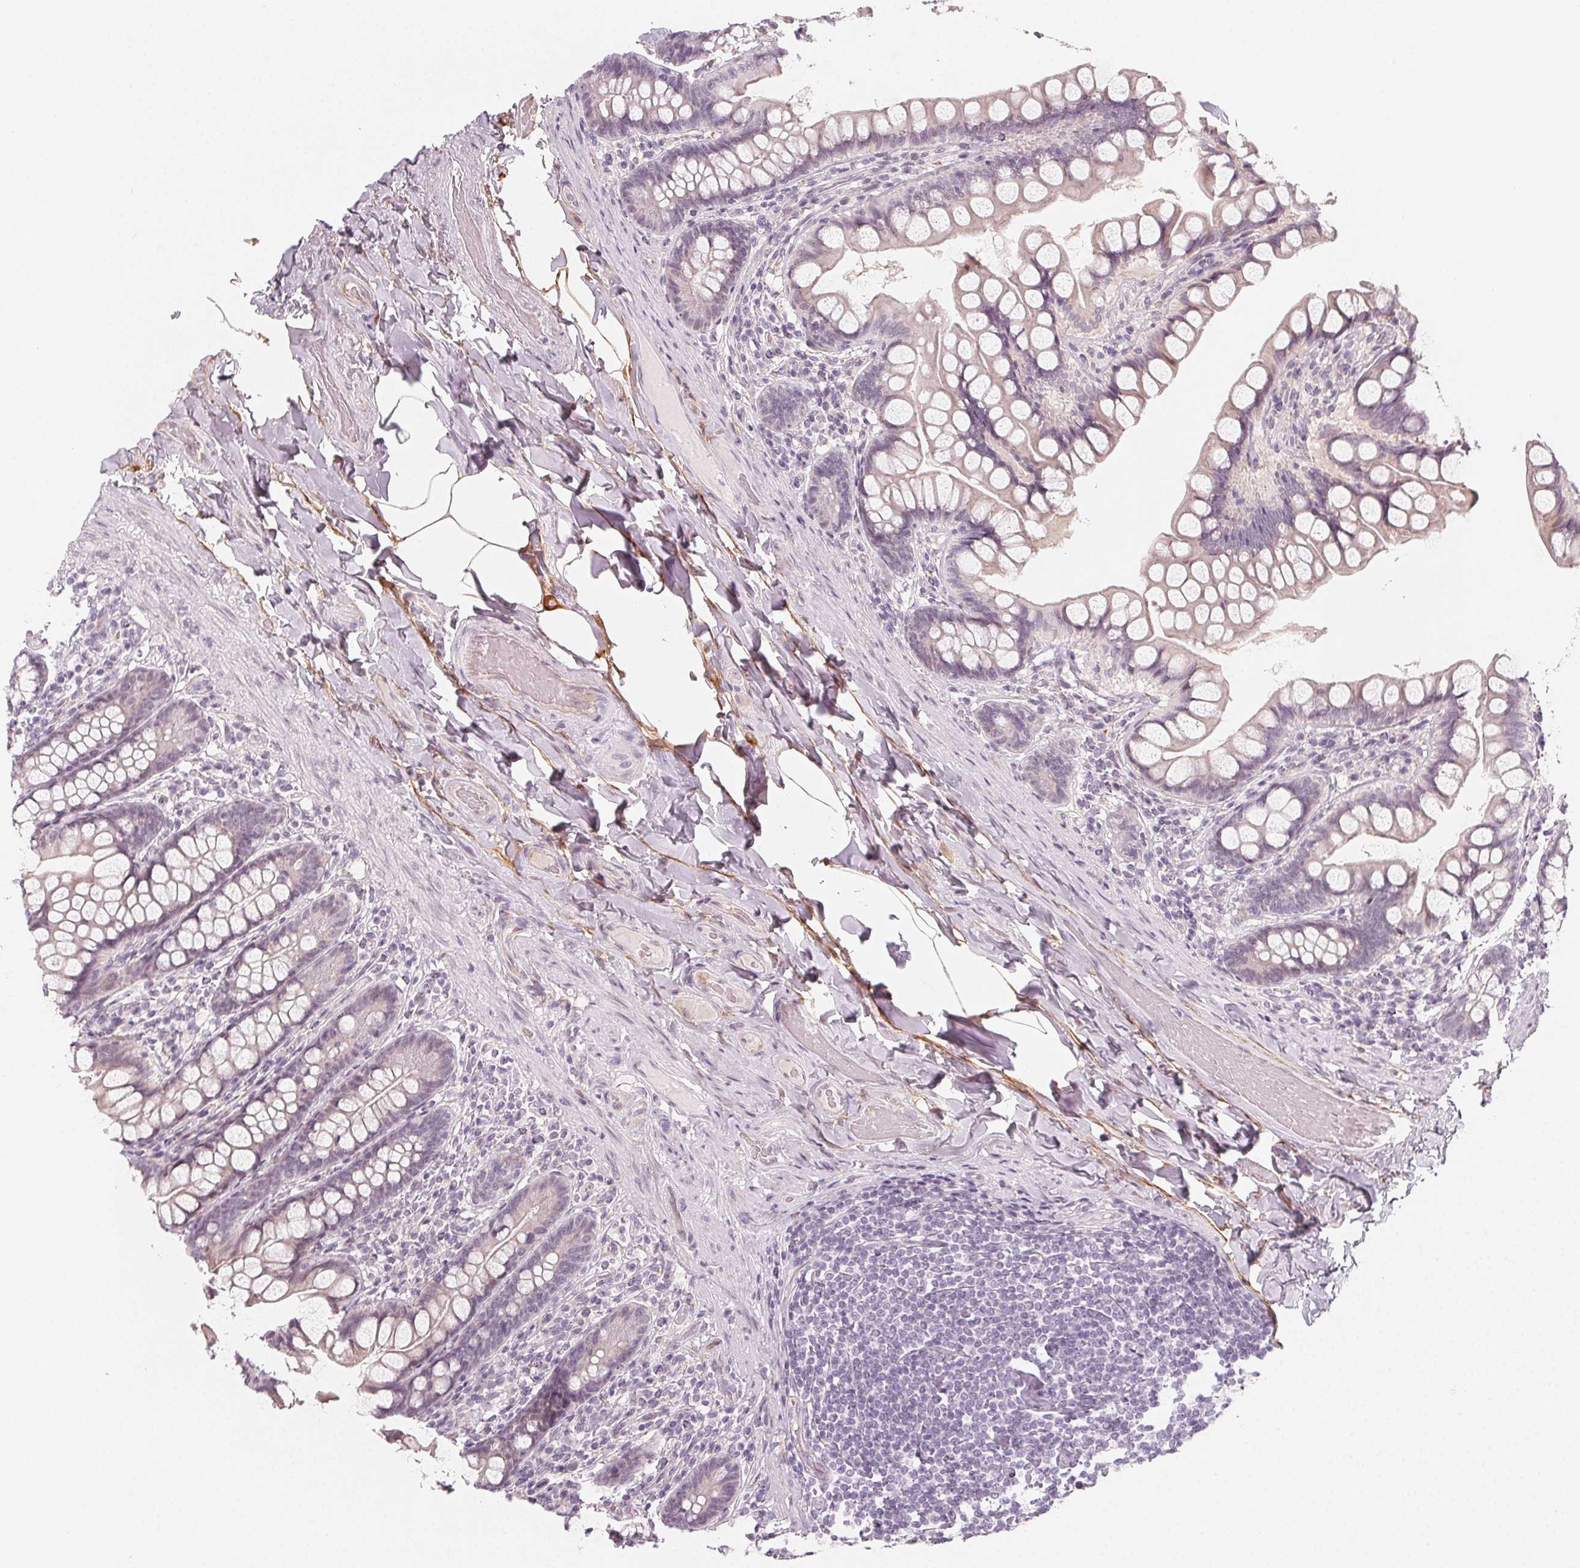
{"staining": {"intensity": "moderate", "quantity": "<25%", "location": "cytoplasmic/membranous"}, "tissue": "small intestine", "cell_type": "Glandular cells", "image_type": "normal", "snomed": [{"axis": "morphology", "description": "Normal tissue, NOS"}, {"axis": "topography", "description": "Small intestine"}], "caption": "Brown immunohistochemical staining in unremarkable human small intestine reveals moderate cytoplasmic/membranous staining in approximately <25% of glandular cells. (DAB (3,3'-diaminobenzidine) IHC, brown staining for protein, blue staining for nuclei).", "gene": "CCDC96", "patient": {"sex": "male", "age": 70}}